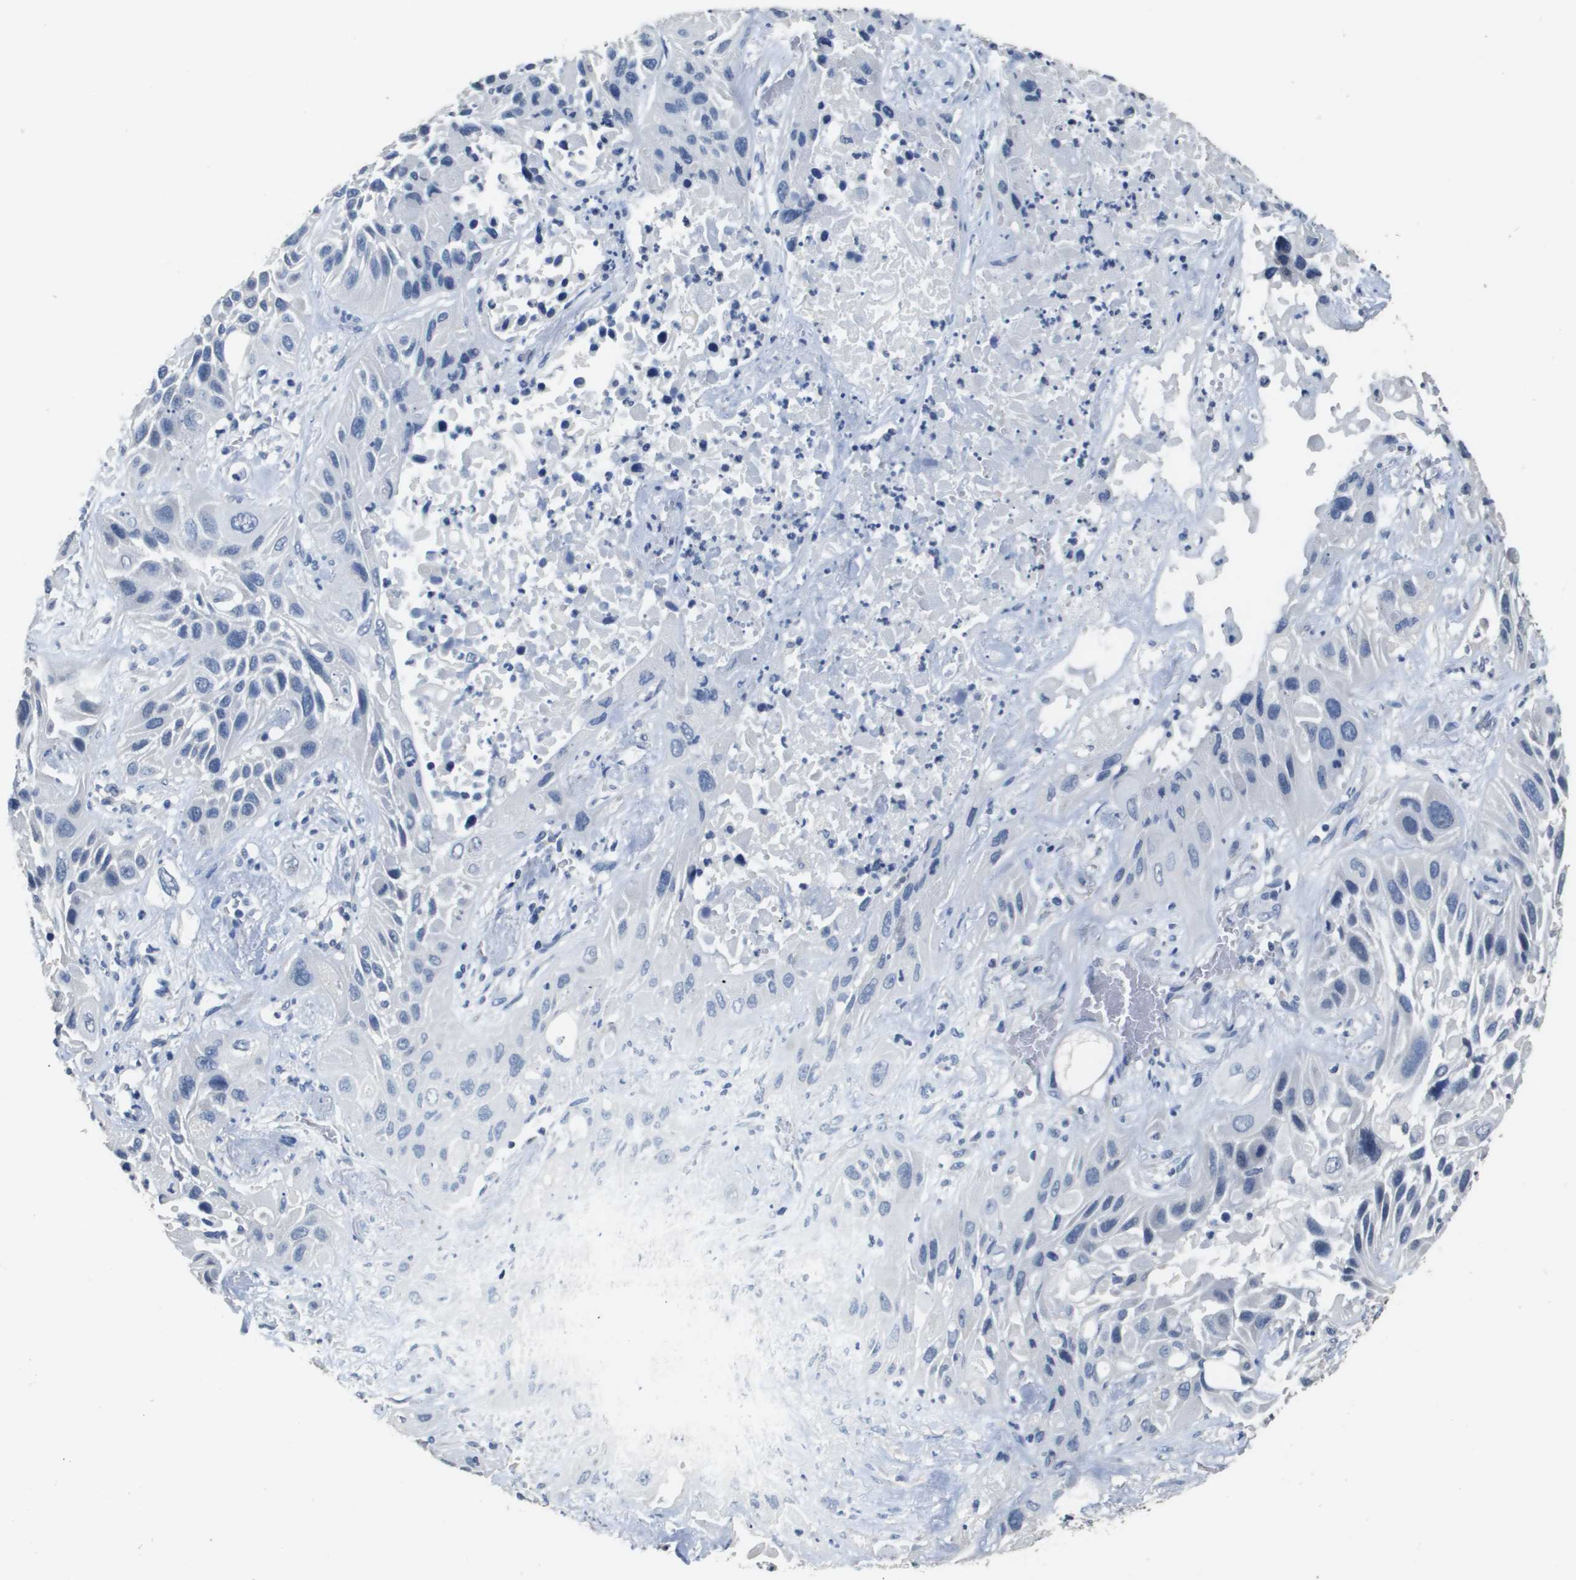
{"staining": {"intensity": "negative", "quantity": "none", "location": "none"}, "tissue": "lung cancer", "cell_type": "Tumor cells", "image_type": "cancer", "snomed": [{"axis": "morphology", "description": "Squamous cell carcinoma, NOS"}, {"axis": "topography", "description": "Lung"}], "caption": "Immunohistochemical staining of human lung squamous cell carcinoma demonstrates no significant positivity in tumor cells.", "gene": "MT3", "patient": {"sex": "female", "age": 76}}